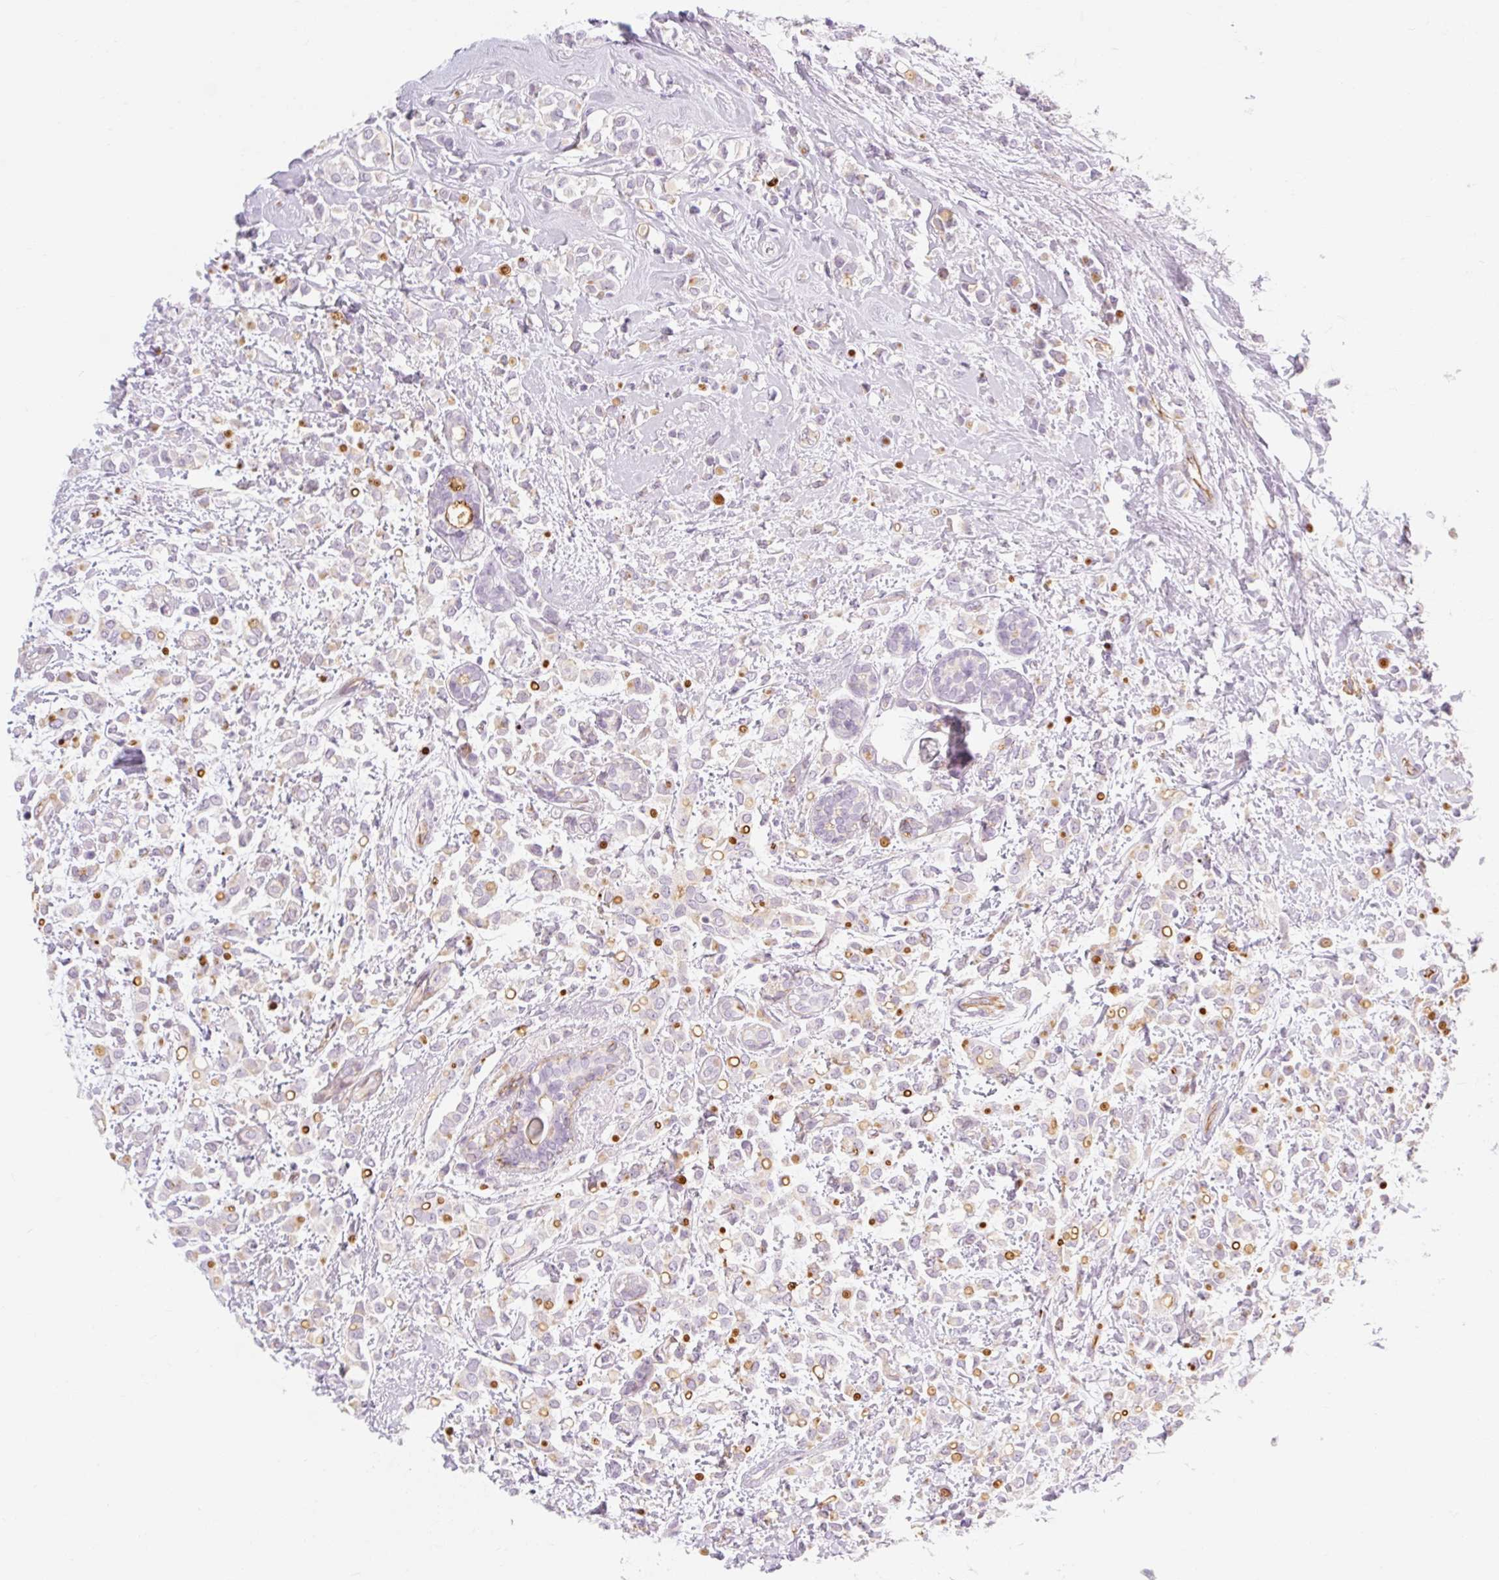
{"staining": {"intensity": "negative", "quantity": "none", "location": "none"}, "tissue": "breast cancer", "cell_type": "Tumor cells", "image_type": "cancer", "snomed": [{"axis": "morphology", "description": "Lobular carcinoma"}, {"axis": "topography", "description": "Breast"}], "caption": "This is a micrograph of immunohistochemistry (IHC) staining of breast lobular carcinoma, which shows no staining in tumor cells.", "gene": "TAF1L", "patient": {"sex": "female", "age": 68}}